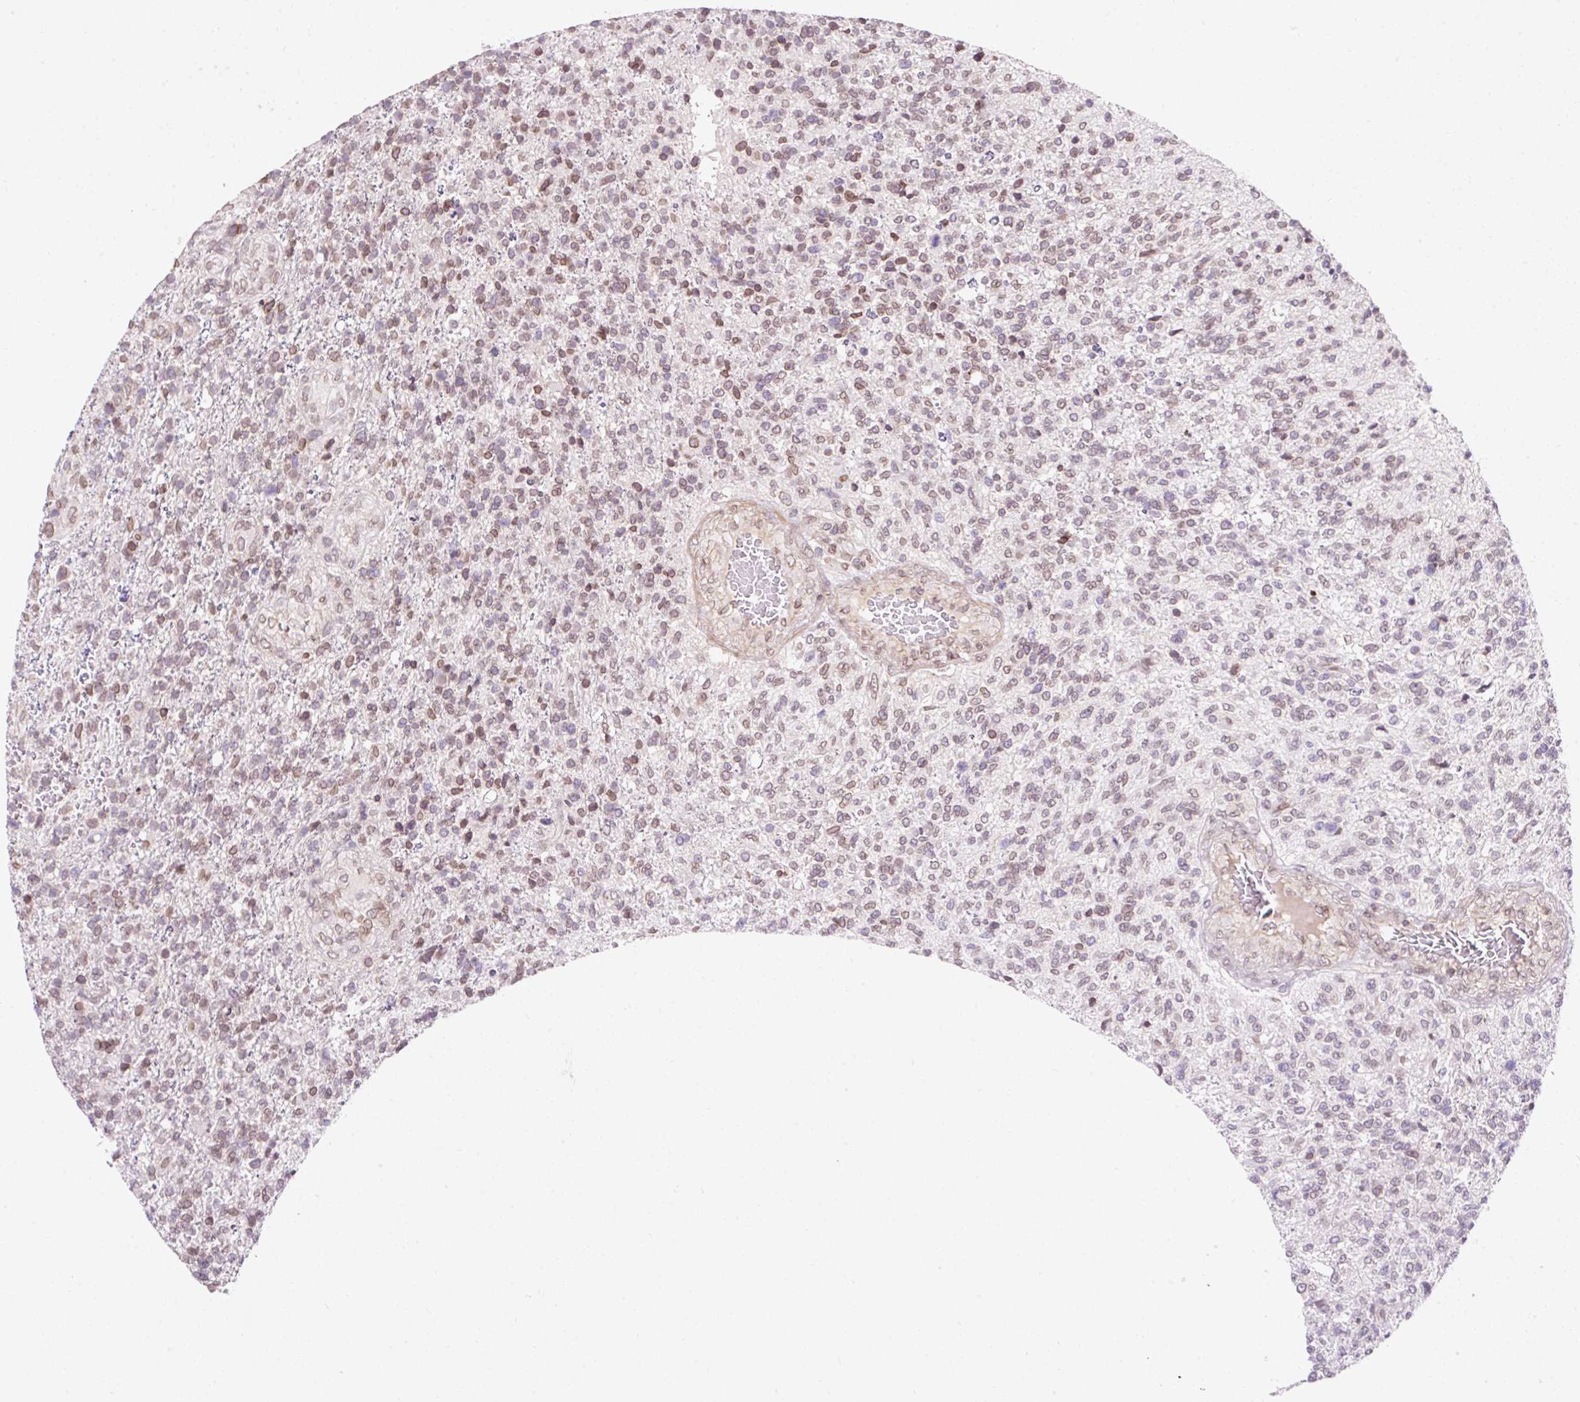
{"staining": {"intensity": "weak", "quantity": "25%-75%", "location": "cytoplasmic/membranous,nuclear"}, "tissue": "glioma", "cell_type": "Tumor cells", "image_type": "cancer", "snomed": [{"axis": "morphology", "description": "Glioma, malignant, High grade"}, {"axis": "topography", "description": "Brain"}], "caption": "Immunohistochemistry micrograph of human glioma stained for a protein (brown), which reveals low levels of weak cytoplasmic/membranous and nuclear staining in about 25%-75% of tumor cells.", "gene": "ZNF610", "patient": {"sex": "male", "age": 56}}